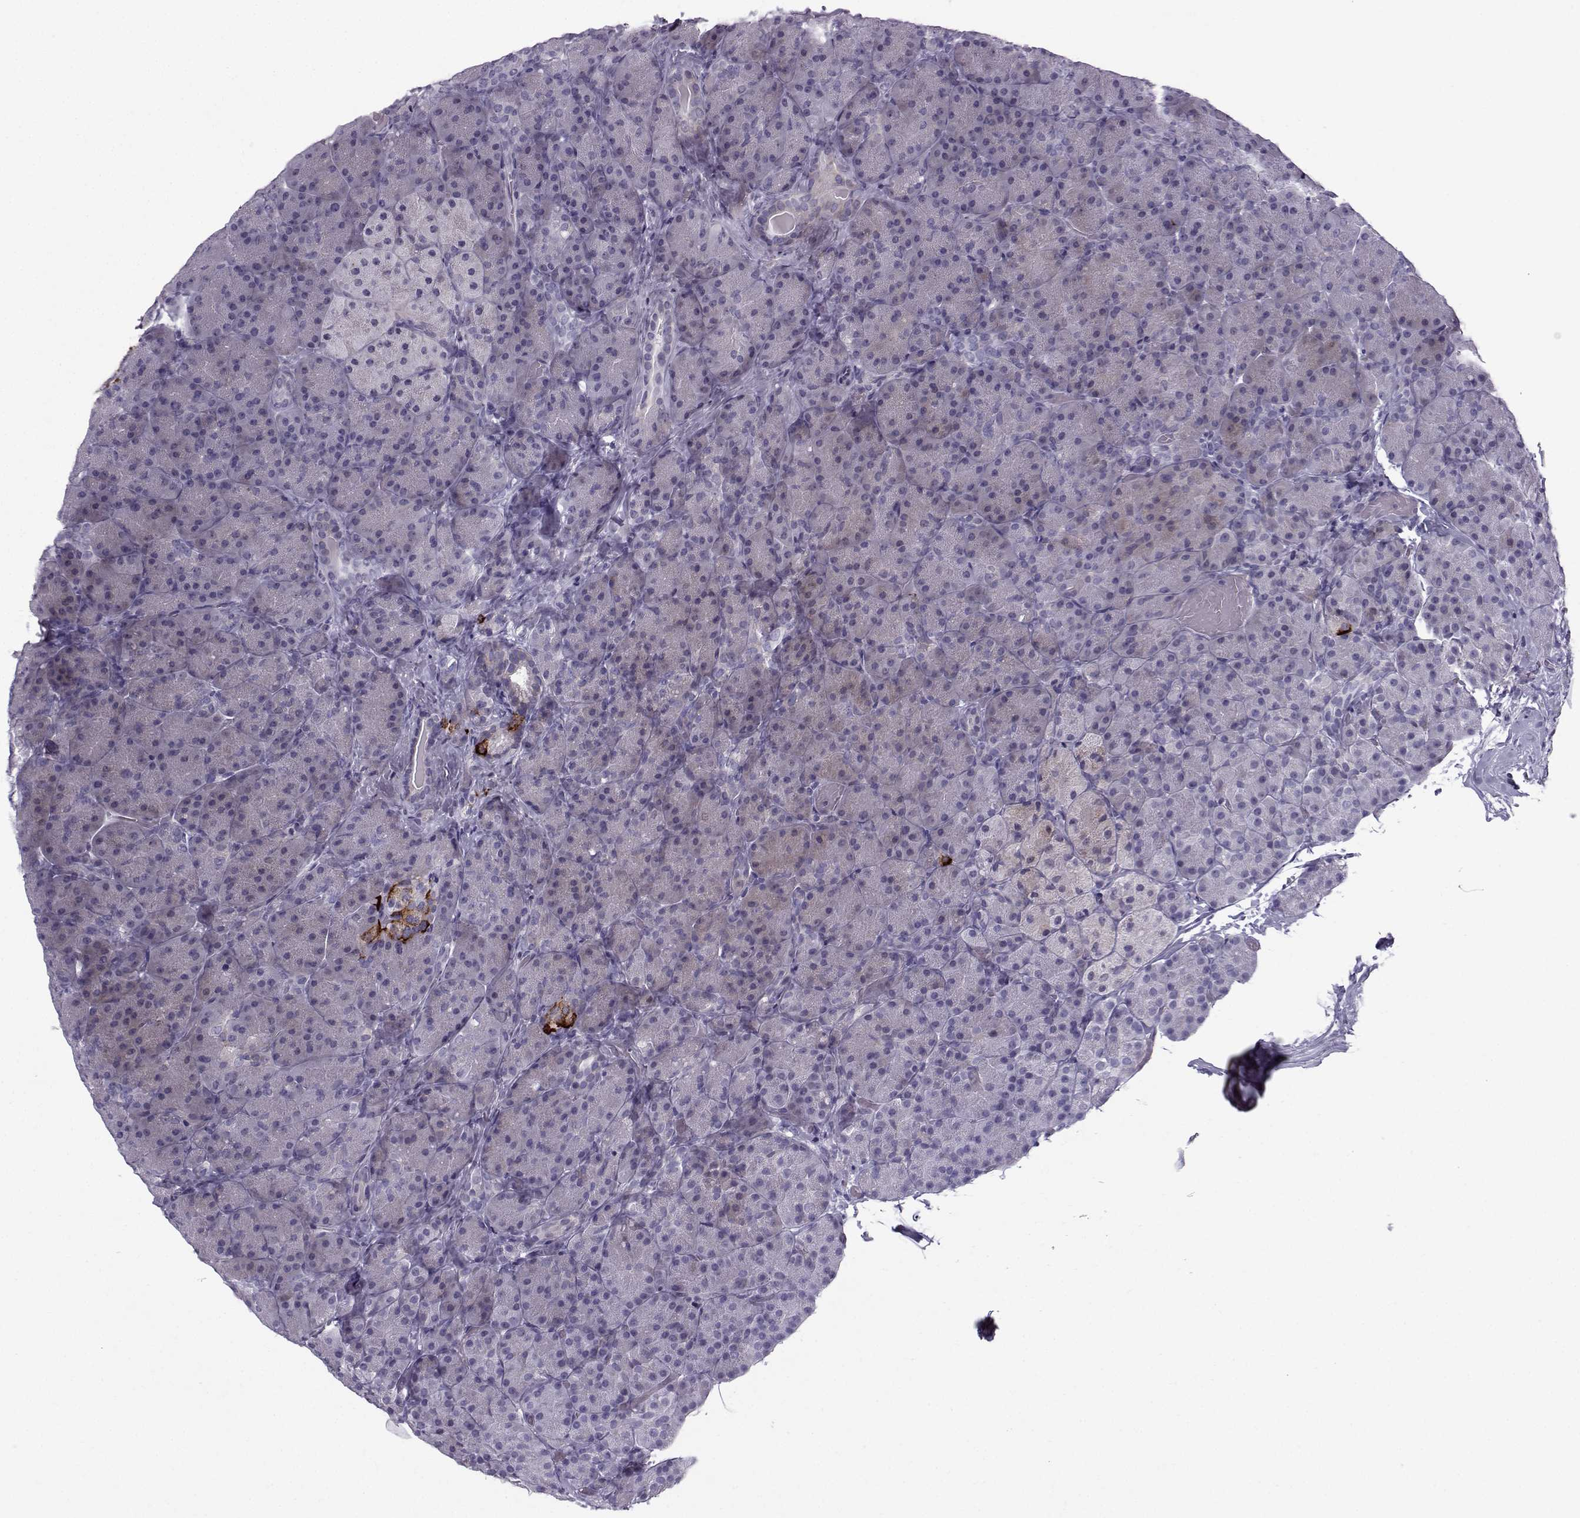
{"staining": {"intensity": "negative", "quantity": "none", "location": "none"}, "tissue": "pancreas", "cell_type": "Exocrine glandular cells", "image_type": "normal", "snomed": [{"axis": "morphology", "description": "Normal tissue, NOS"}, {"axis": "topography", "description": "Pancreas"}], "caption": "Immunohistochemistry of benign human pancreas reveals no staining in exocrine glandular cells.", "gene": "DMRT3", "patient": {"sex": "male", "age": 57}}